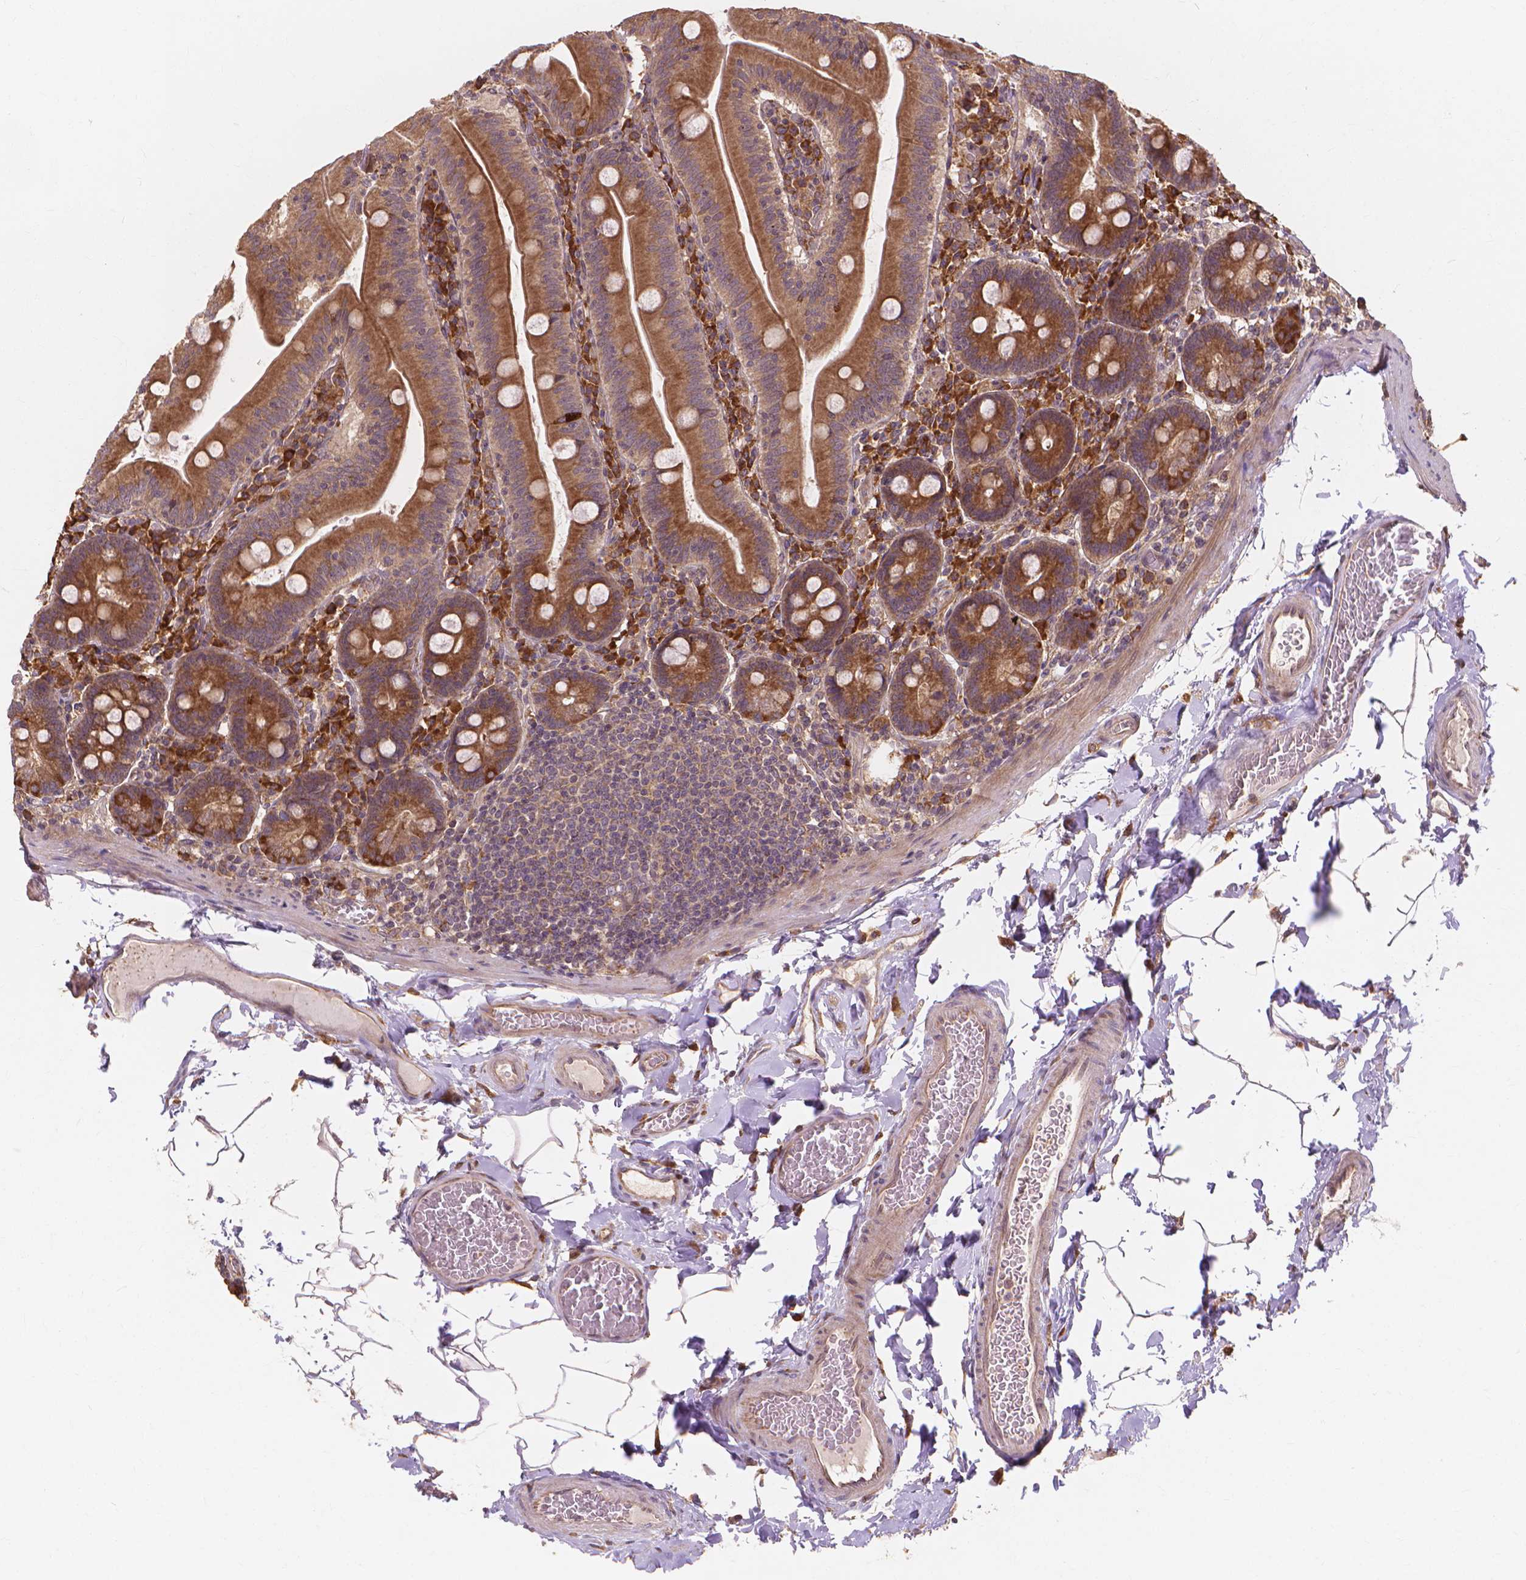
{"staining": {"intensity": "strong", "quantity": ">75%", "location": "cytoplasmic/membranous"}, "tissue": "small intestine", "cell_type": "Glandular cells", "image_type": "normal", "snomed": [{"axis": "morphology", "description": "Normal tissue, NOS"}, {"axis": "topography", "description": "Small intestine"}], "caption": "Strong cytoplasmic/membranous staining is seen in approximately >75% of glandular cells in unremarkable small intestine. (IHC, brightfield microscopy, high magnification).", "gene": "TAB2", "patient": {"sex": "male", "age": 37}}